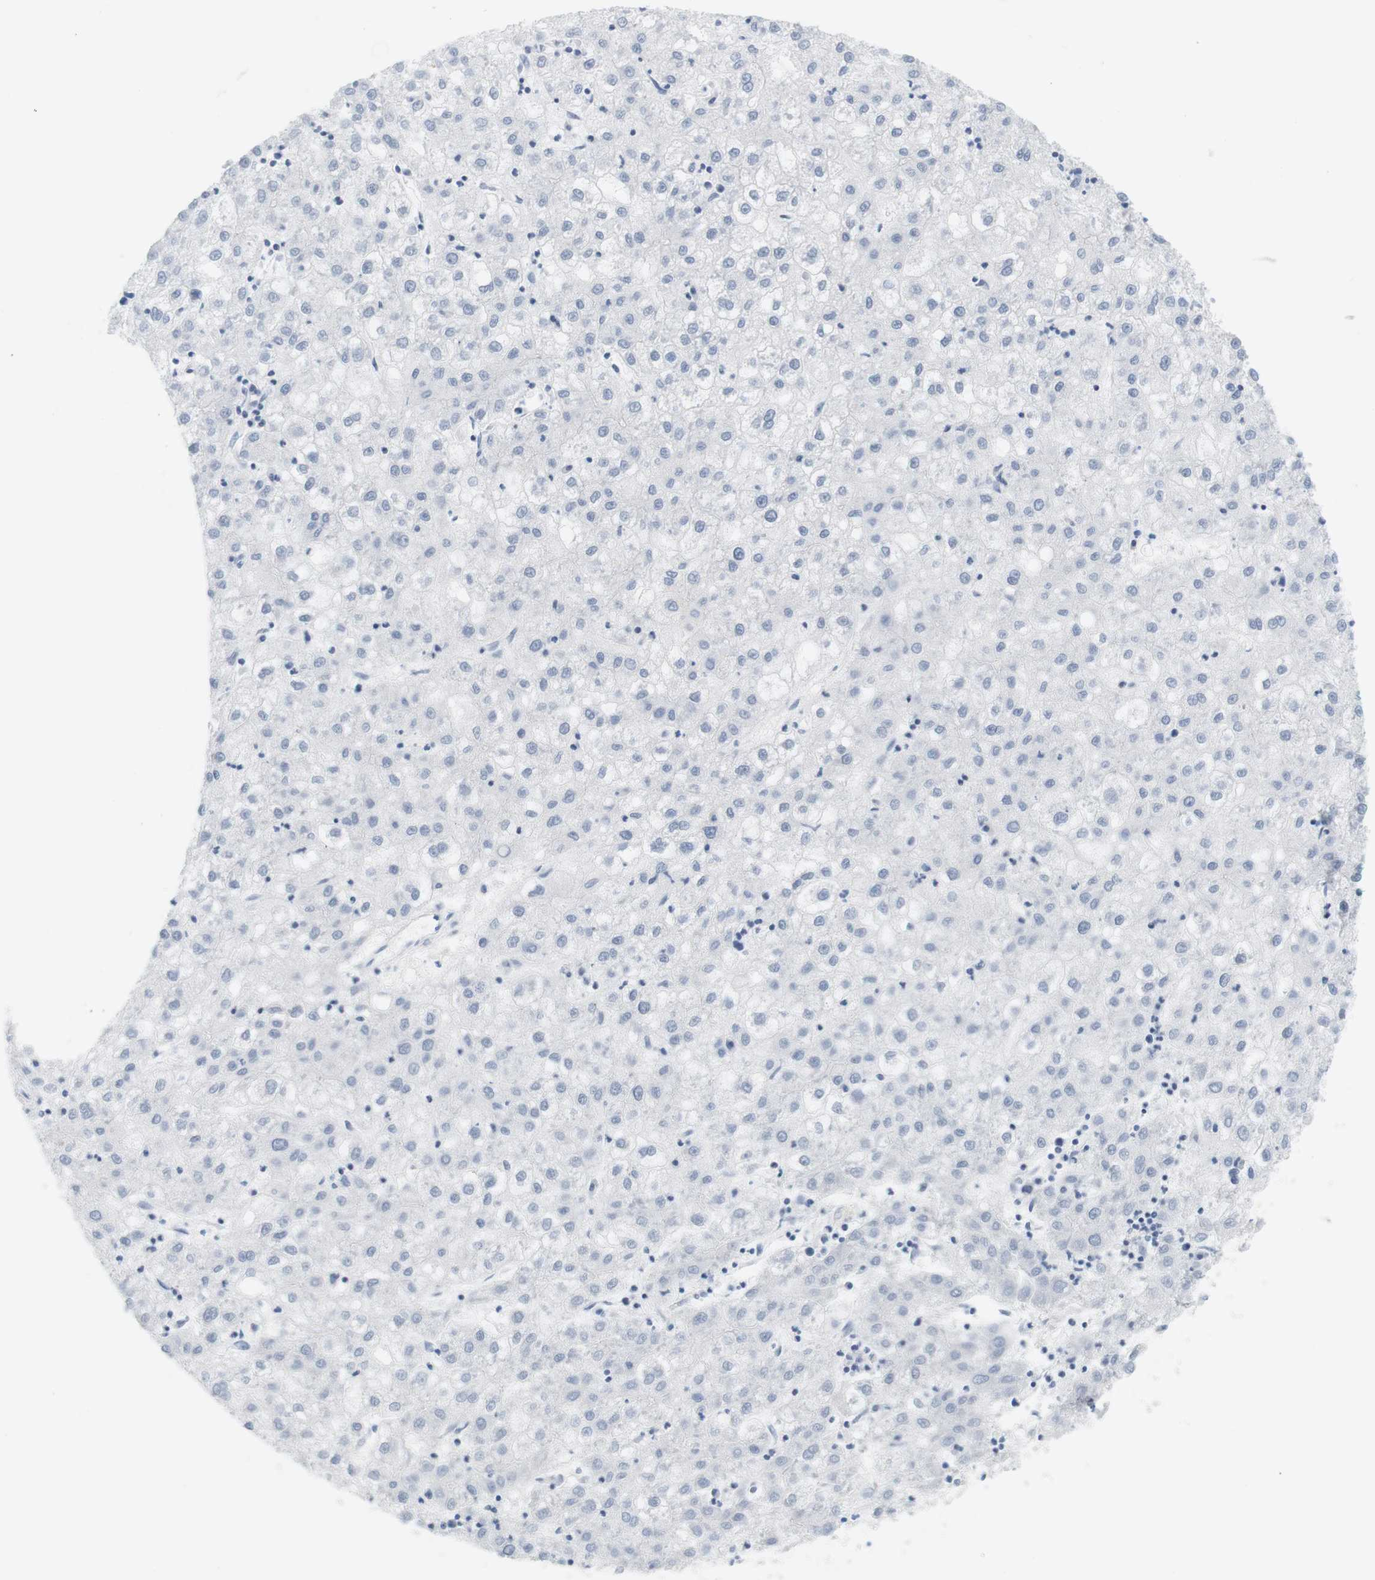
{"staining": {"intensity": "negative", "quantity": "none", "location": "none"}, "tissue": "liver cancer", "cell_type": "Tumor cells", "image_type": "cancer", "snomed": [{"axis": "morphology", "description": "Carcinoma, Hepatocellular, NOS"}, {"axis": "topography", "description": "Liver"}], "caption": "Immunohistochemistry image of neoplastic tissue: human liver cancer (hepatocellular carcinoma) stained with DAB displays no significant protein positivity in tumor cells. Brightfield microscopy of IHC stained with DAB (3,3'-diaminobenzidine) (brown) and hematoxylin (blue), captured at high magnification.", "gene": "OPRM1", "patient": {"sex": "male", "age": 72}}